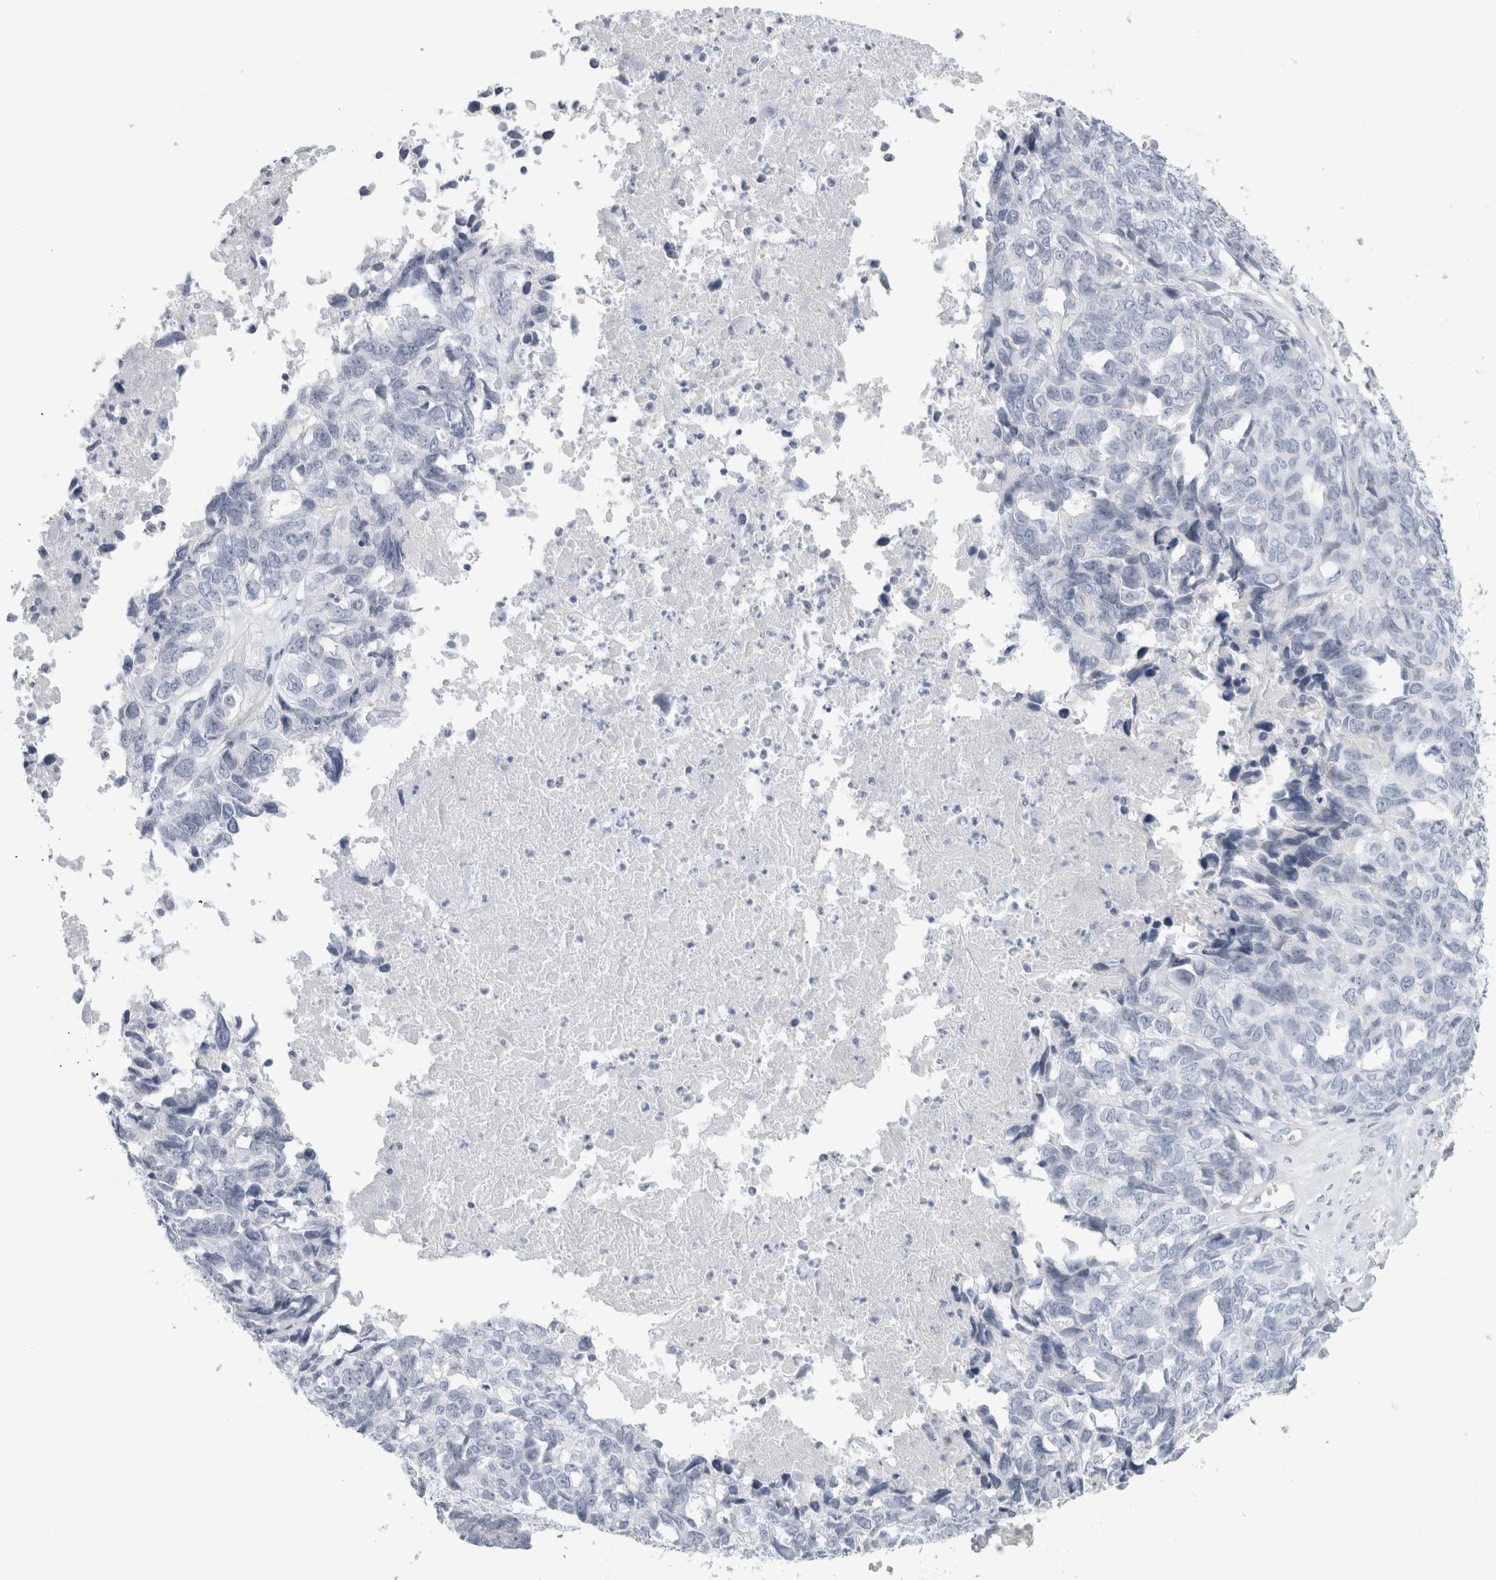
{"staining": {"intensity": "negative", "quantity": "none", "location": "none"}, "tissue": "ovarian cancer", "cell_type": "Tumor cells", "image_type": "cancer", "snomed": [{"axis": "morphology", "description": "Cystadenocarcinoma, serous, NOS"}, {"axis": "topography", "description": "Ovary"}], "caption": "Tumor cells show no significant protein positivity in ovarian cancer.", "gene": "ANKMY1", "patient": {"sex": "female", "age": 79}}